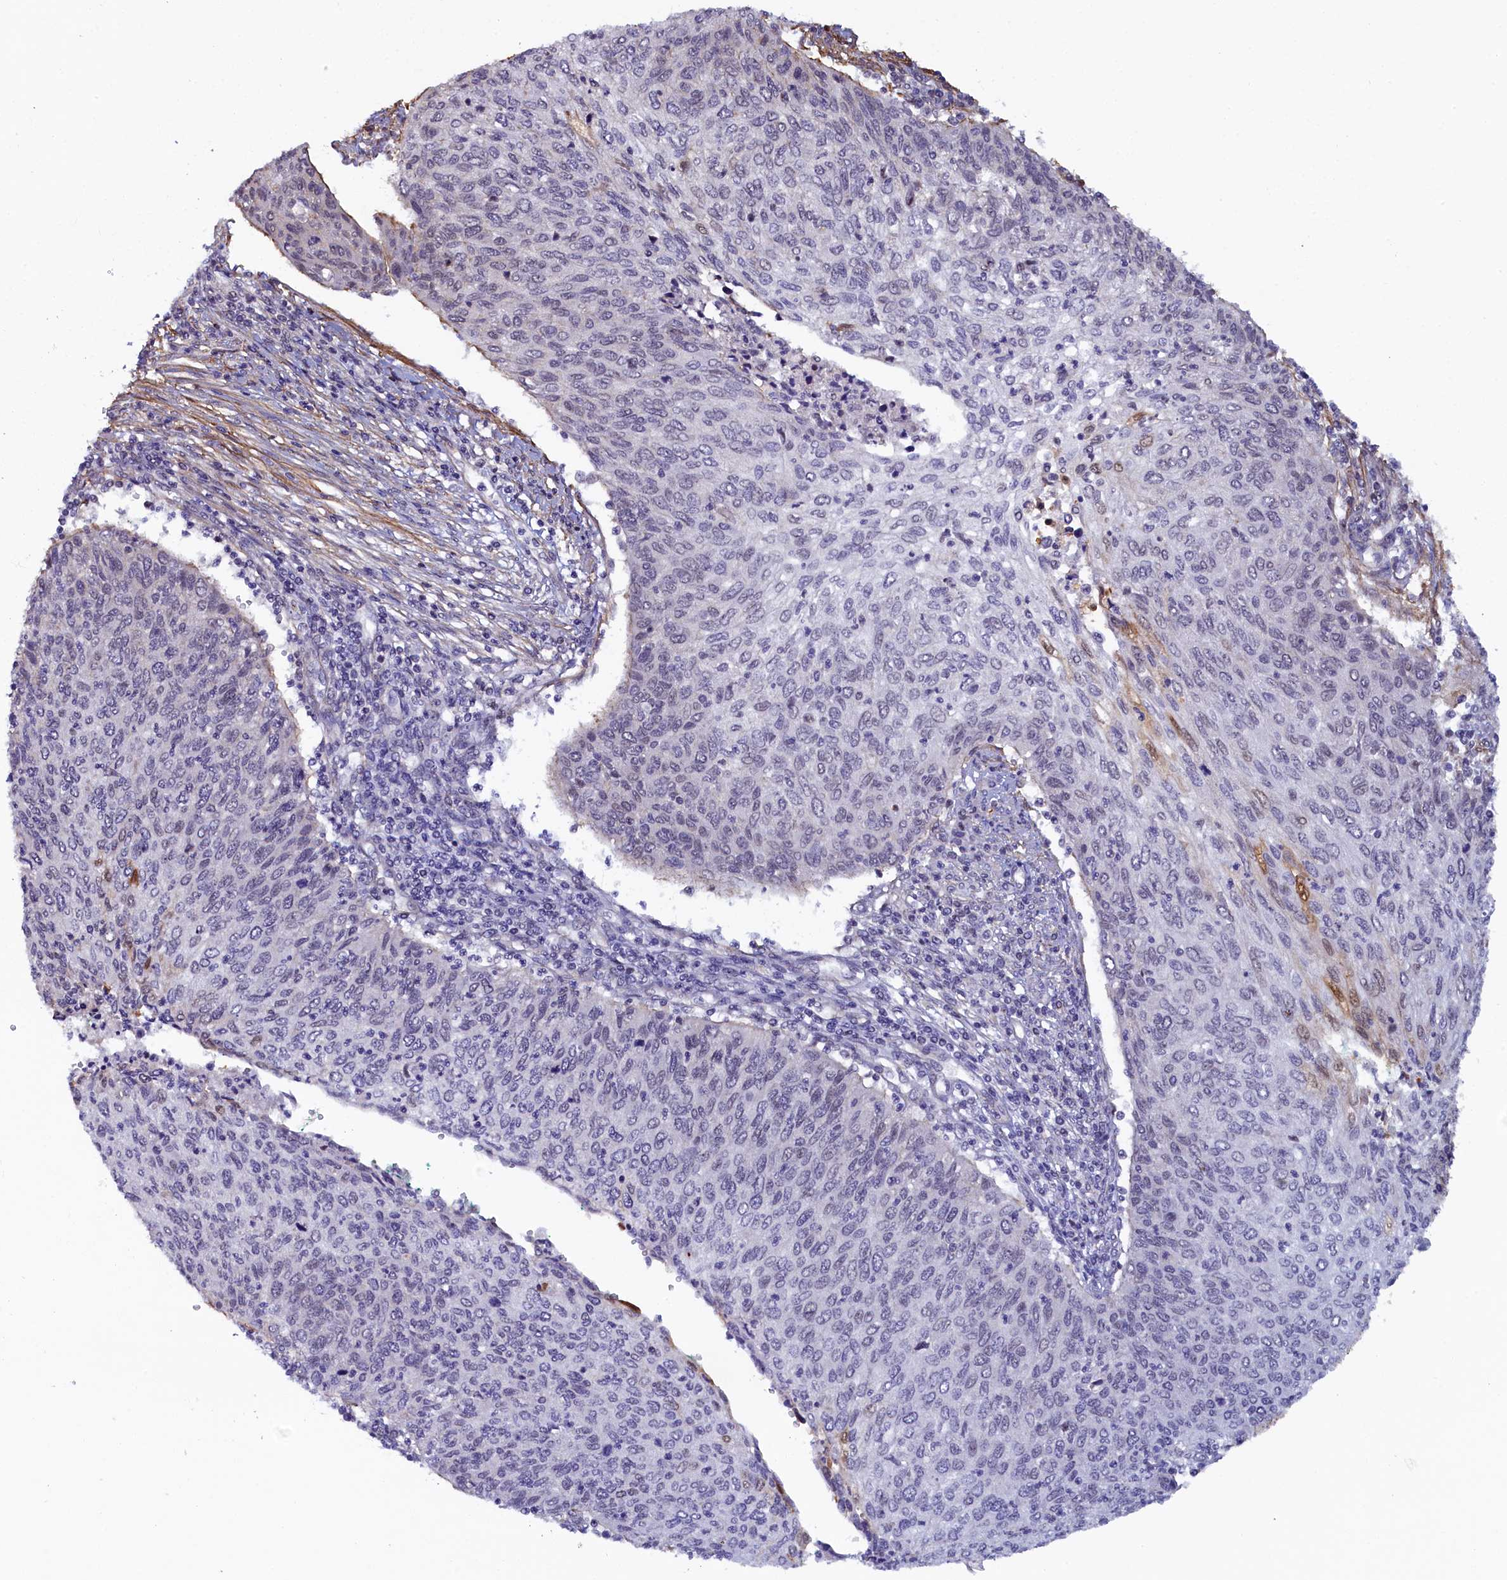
{"staining": {"intensity": "negative", "quantity": "none", "location": "none"}, "tissue": "cervical cancer", "cell_type": "Tumor cells", "image_type": "cancer", "snomed": [{"axis": "morphology", "description": "Squamous cell carcinoma, NOS"}, {"axis": "topography", "description": "Cervix"}], "caption": "Tumor cells show no significant protein positivity in cervical cancer (squamous cell carcinoma).", "gene": "INTS14", "patient": {"sex": "female", "age": 38}}